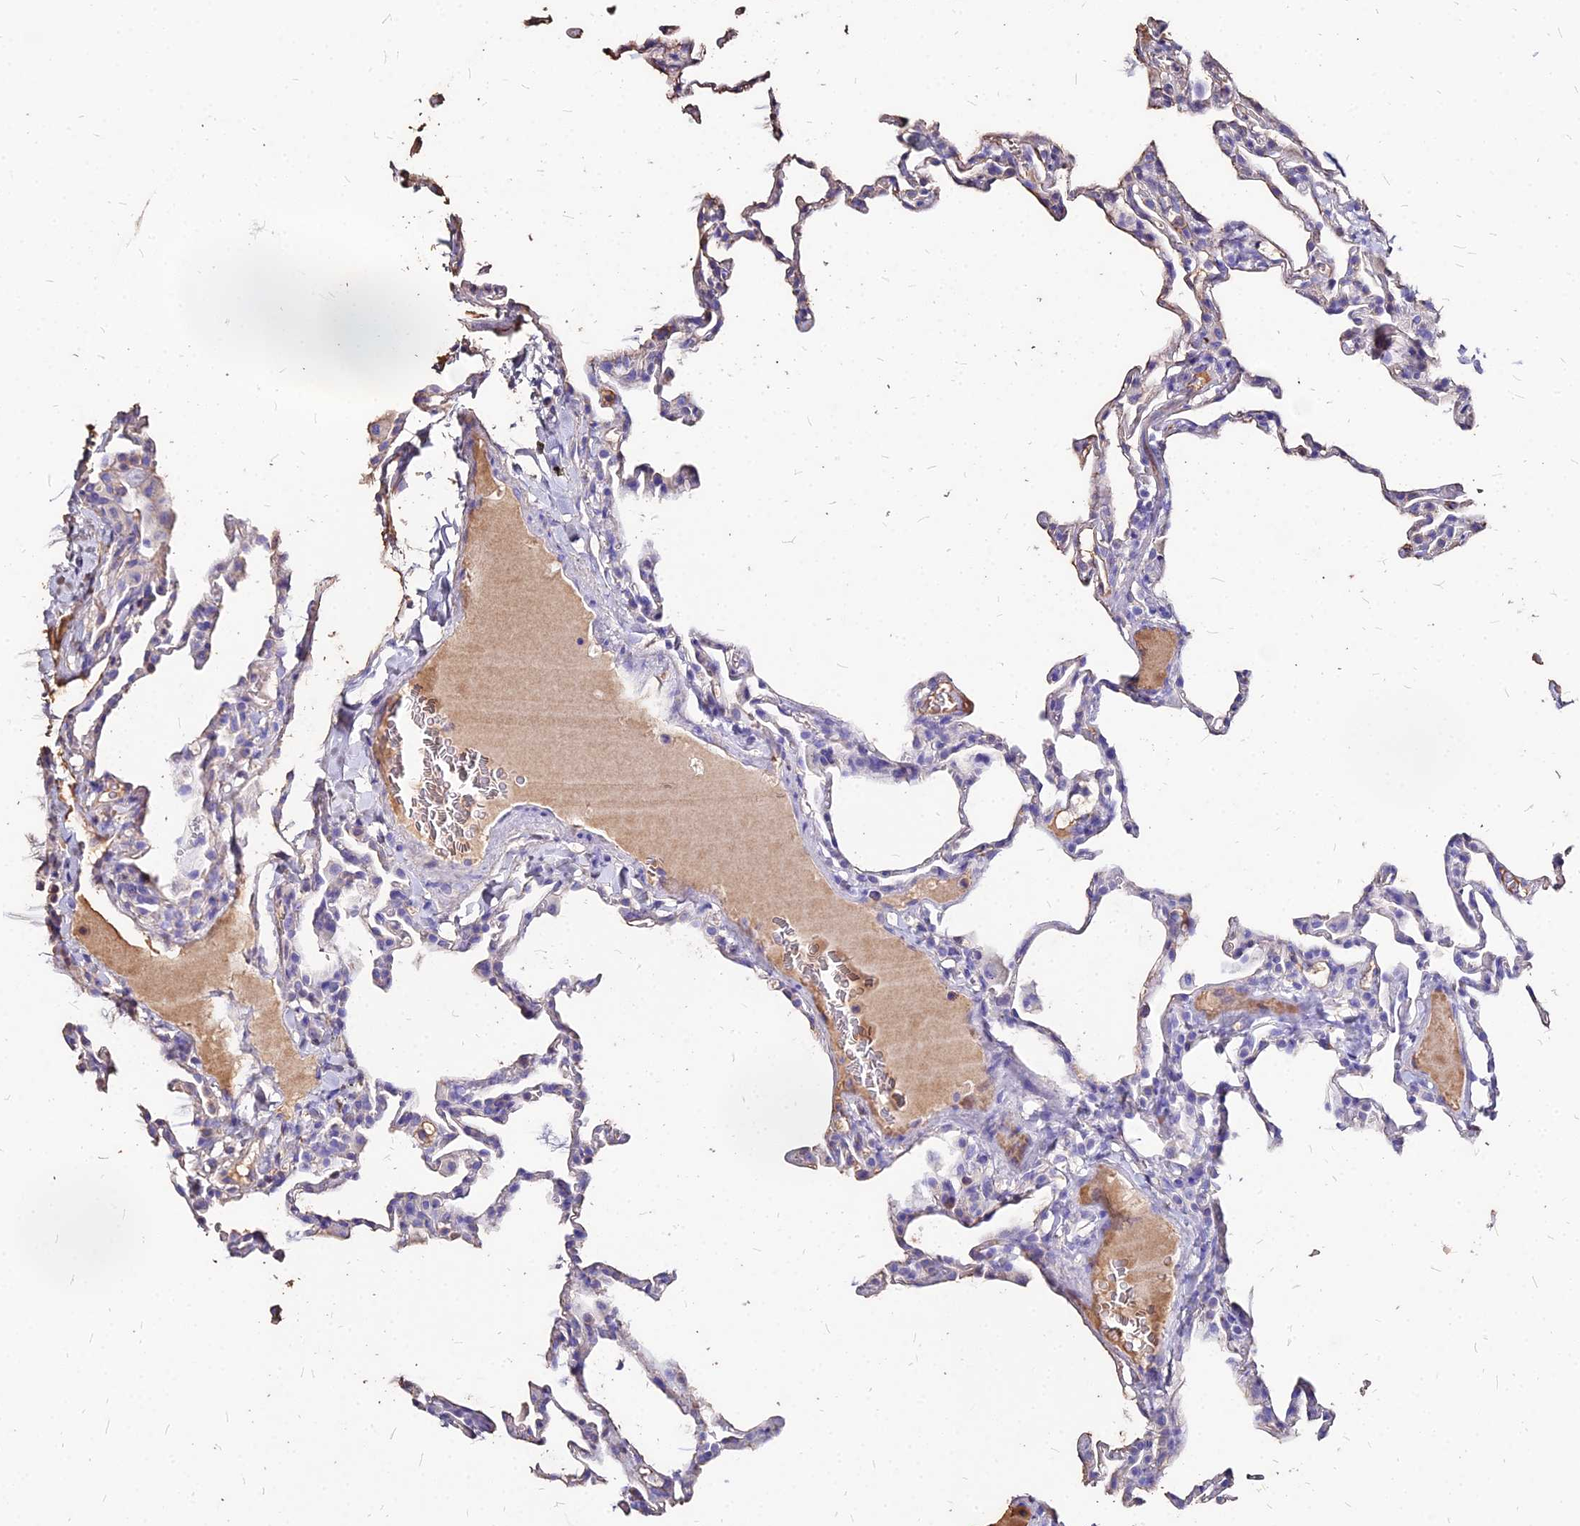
{"staining": {"intensity": "negative", "quantity": "none", "location": "none"}, "tissue": "lung", "cell_type": "Alveolar cells", "image_type": "normal", "snomed": [{"axis": "morphology", "description": "Normal tissue, NOS"}, {"axis": "topography", "description": "Lung"}], "caption": "DAB (3,3'-diaminobenzidine) immunohistochemical staining of unremarkable lung shows no significant positivity in alveolar cells. (DAB (3,3'-diaminobenzidine) IHC, high magnification).", "gene": "NME5", "patient": {"sex": "male", "age": 20}}